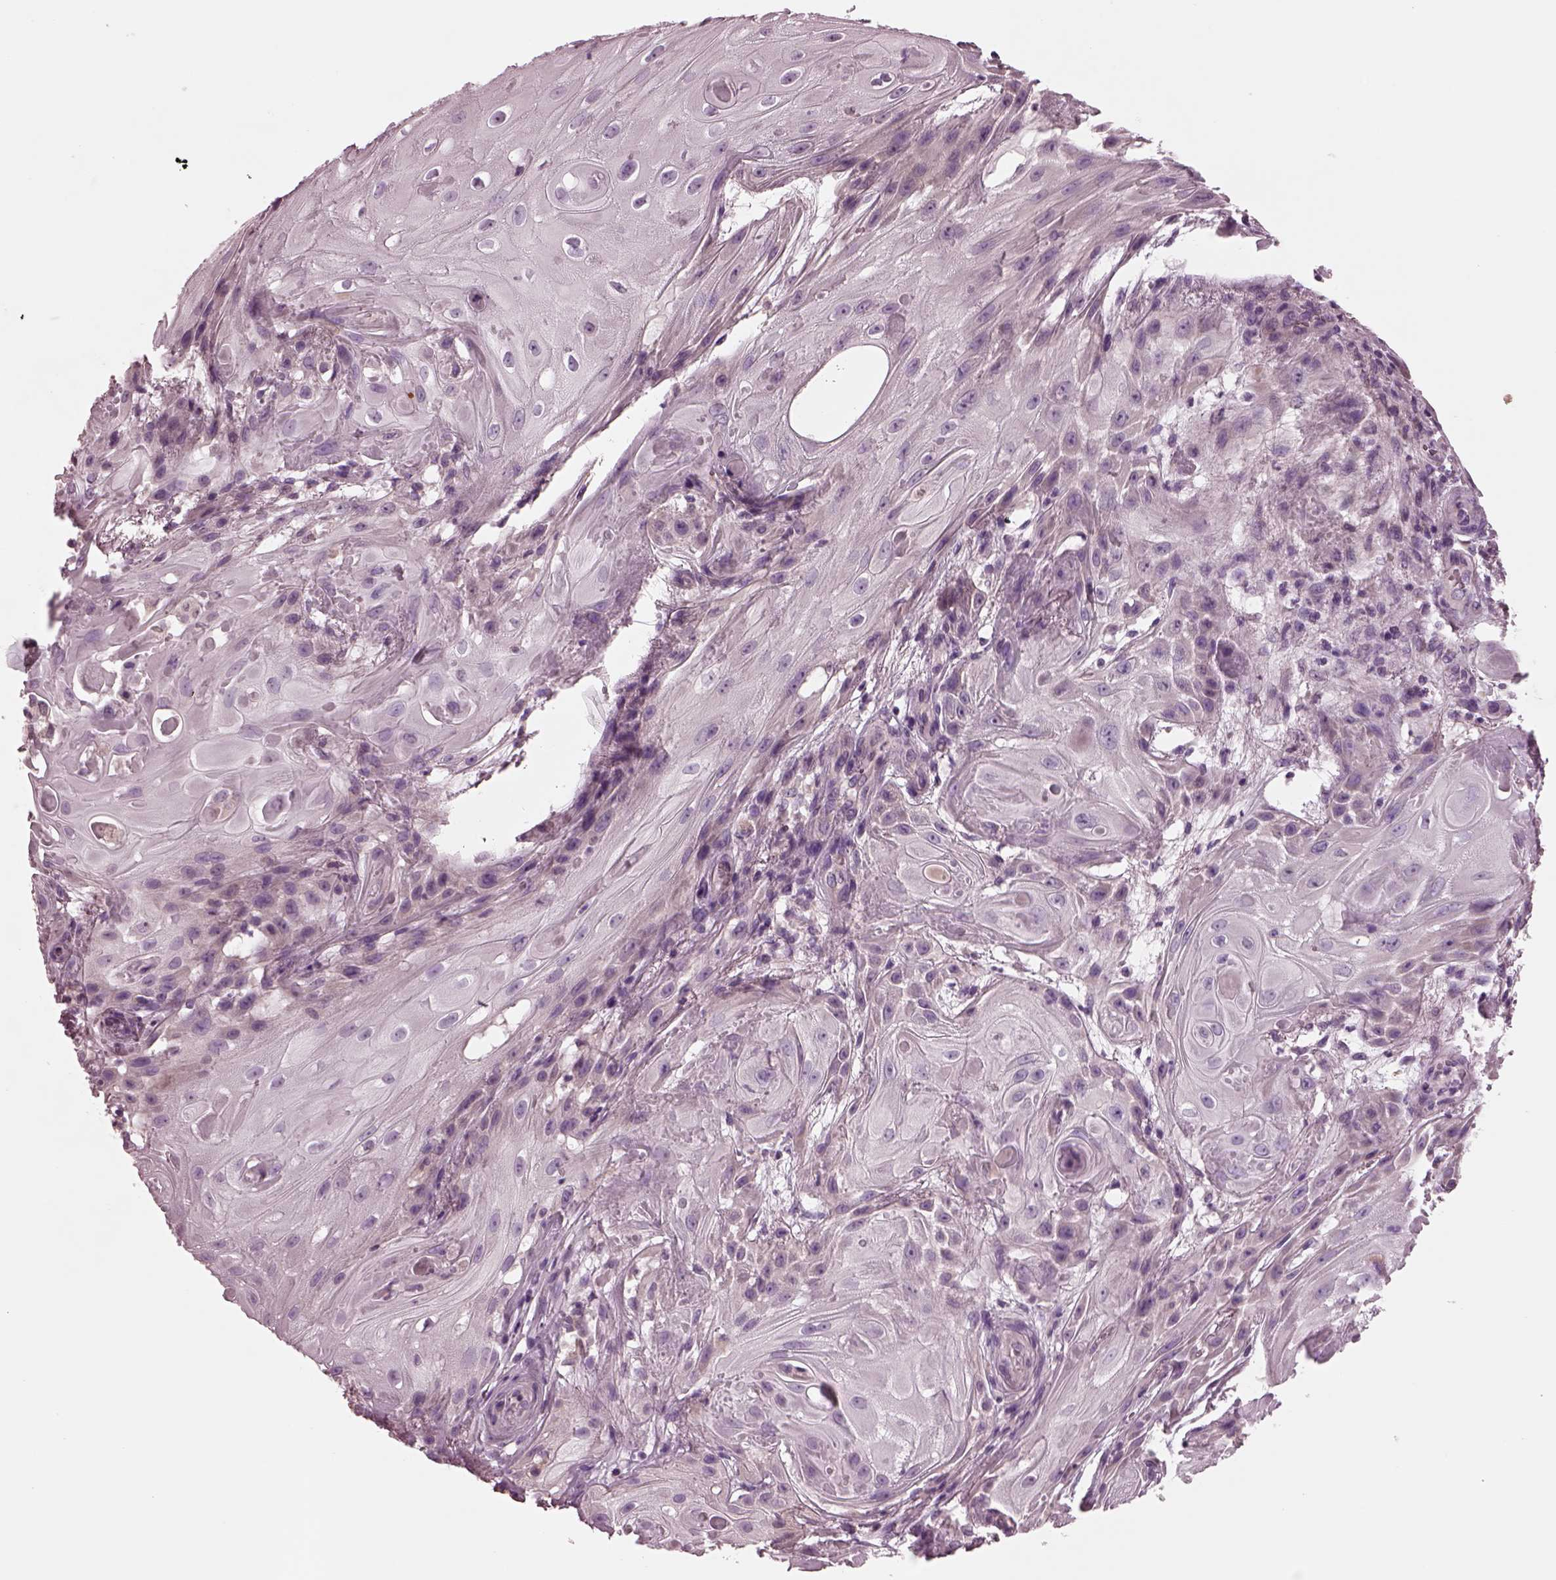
{"staining": {"intensity": "negative", "quantity": "none", "location": "none"}, "tissue": "skin cancer", "cell_type": "Tumor cells", "image_type": "cancer", "snomed": [{"axis": "morphology", "description": "Squamous cell carcinoma, NOS"}, {"axis": "topography", "description": "Skin"}], "caption": "Tumor cells are negative for brown protein staining in skin squamous cell carcinoma.", "gene": "AP4M1", "patient": {"sex": "male", "age": 62}}